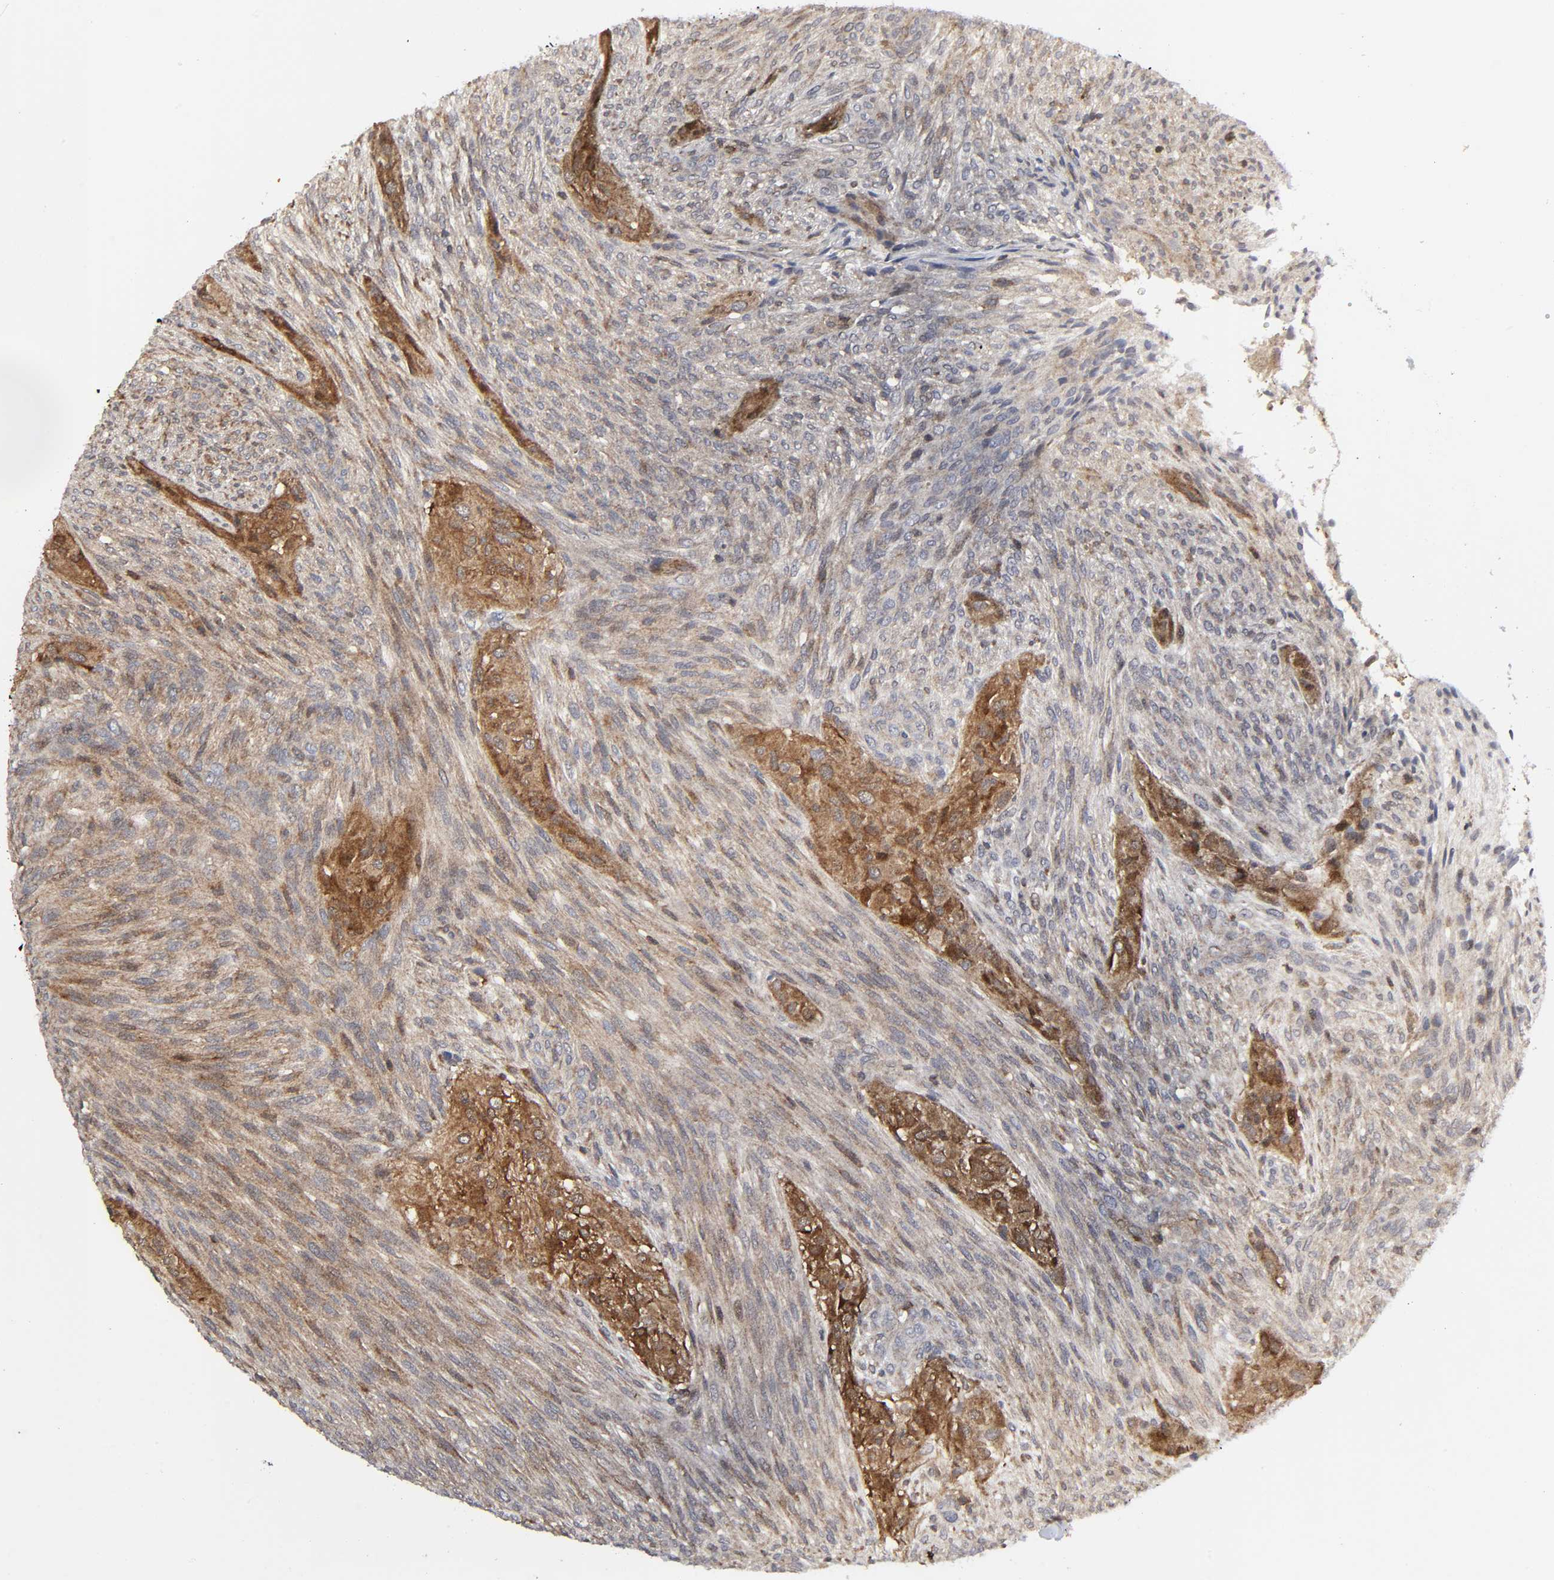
{"staining": {"intensity": "moderate", "quantity": "25%-75%", "location": "cytoplasmic/membranous"}, "tissue": "glioma", "cell_type": "Tumor cells", "image_type": "cancer", "snomed": [{"axis": "morphology", "description": "Glioma, malignant, High grade"}, {"axis": "topography", "description": "Cerebral cortex"}], "caption": "Protein positivity by IHC demonstrates moderate cytoplasmic/membranous staining in approximately 25%-75% of tumor cells in glioma. (IHC, brightfield microscopy, high magnification).", "gene": "MAPK1", "patient": {"sex": "female", "age": 55}}